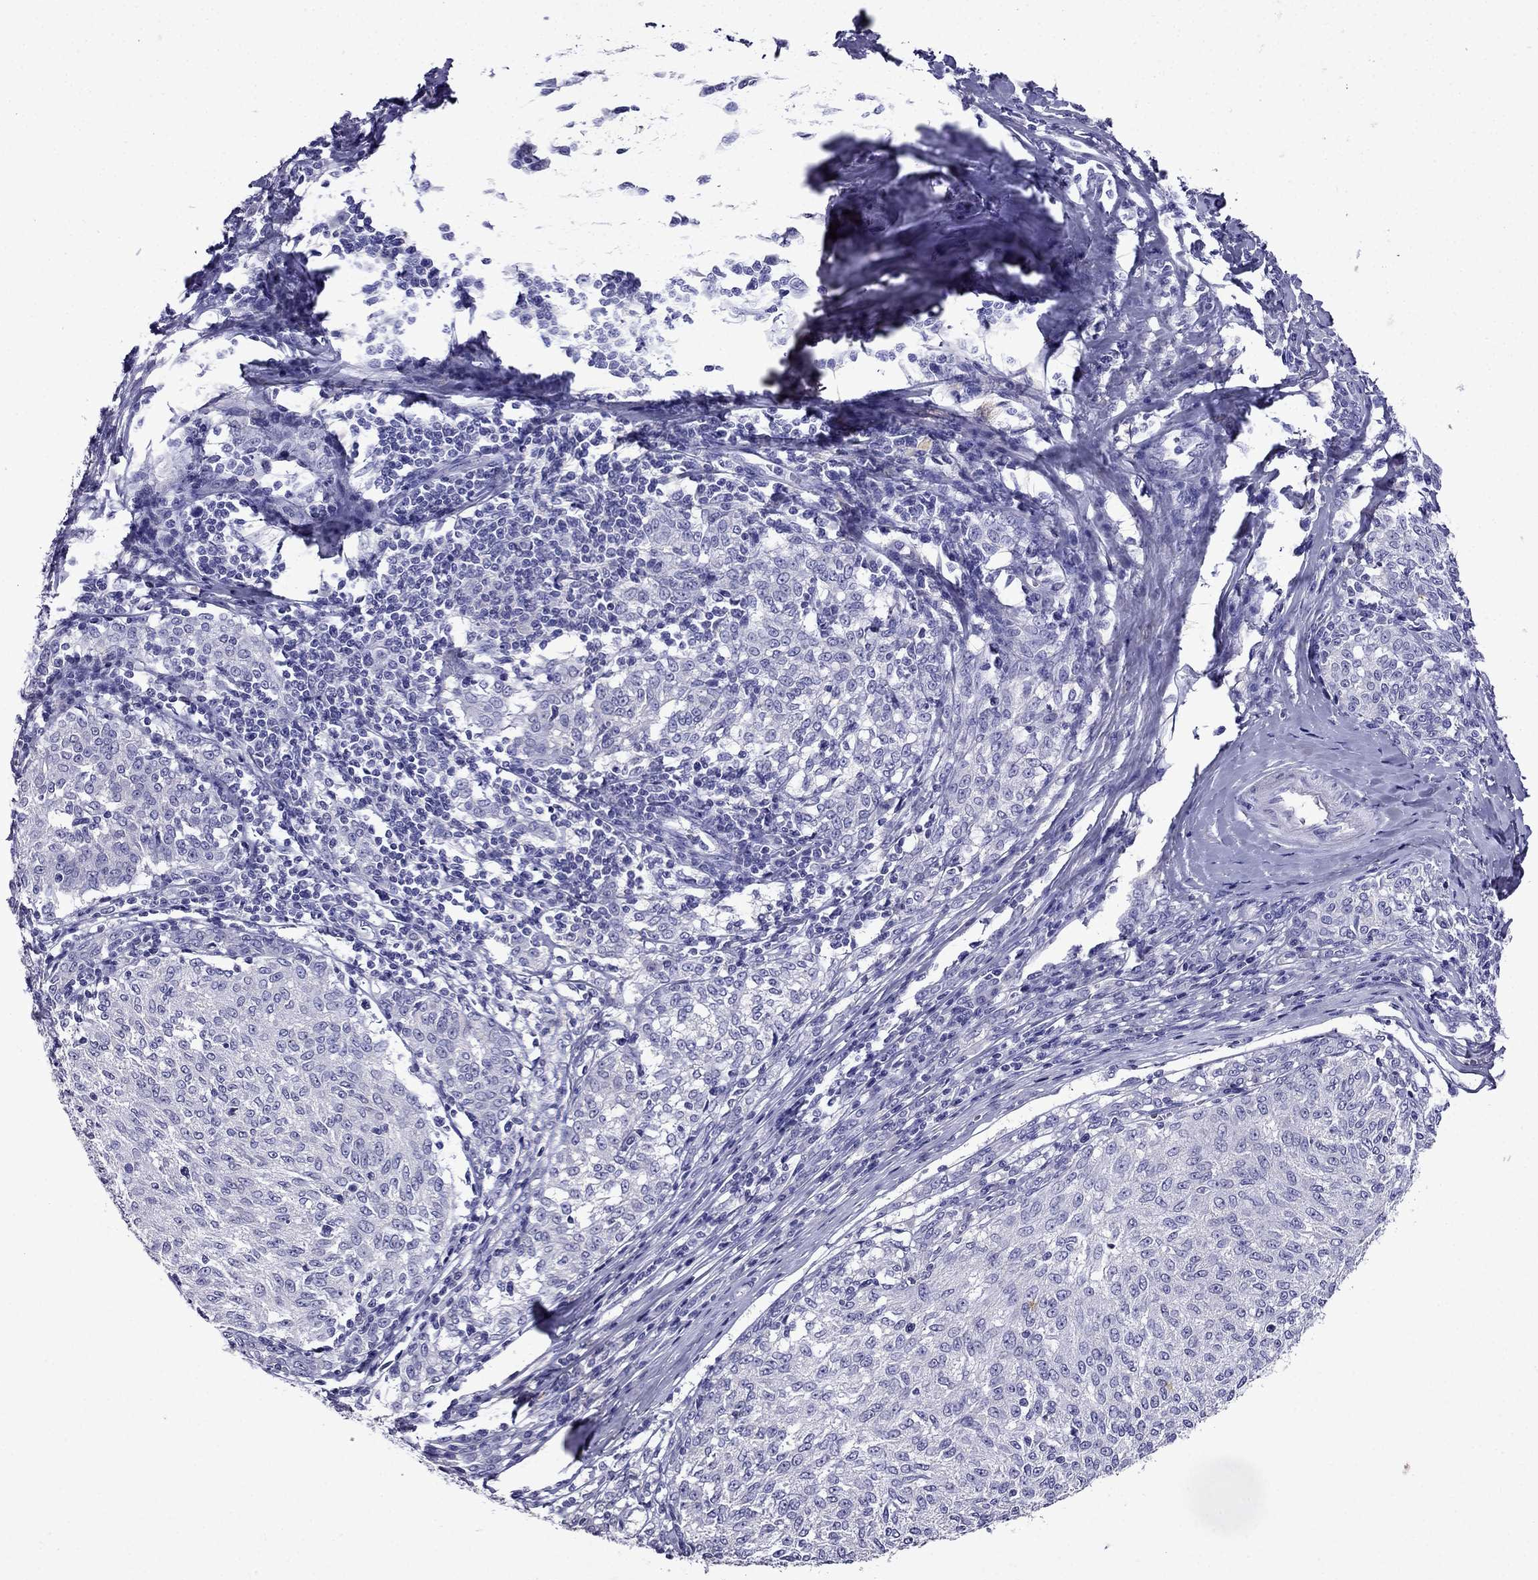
{"staining": {"intensity": "negative", "quantity": "none", "location": "none"}, "tissue": "melanoma", "cell_type": "Tumor cells", "image_type": "cancer", "snomed": [{"axis": "morphology", "description": "Malignant melanoma, NOS"}, {"axis": "topography", "description": "Skin"}], "caption": "Immunohistochemical staining of human malignant melanoma exhibits no significant positivity in tumor cells.", "gene": "DNAH17", "patient": {"sex": "female", "age": 72}}